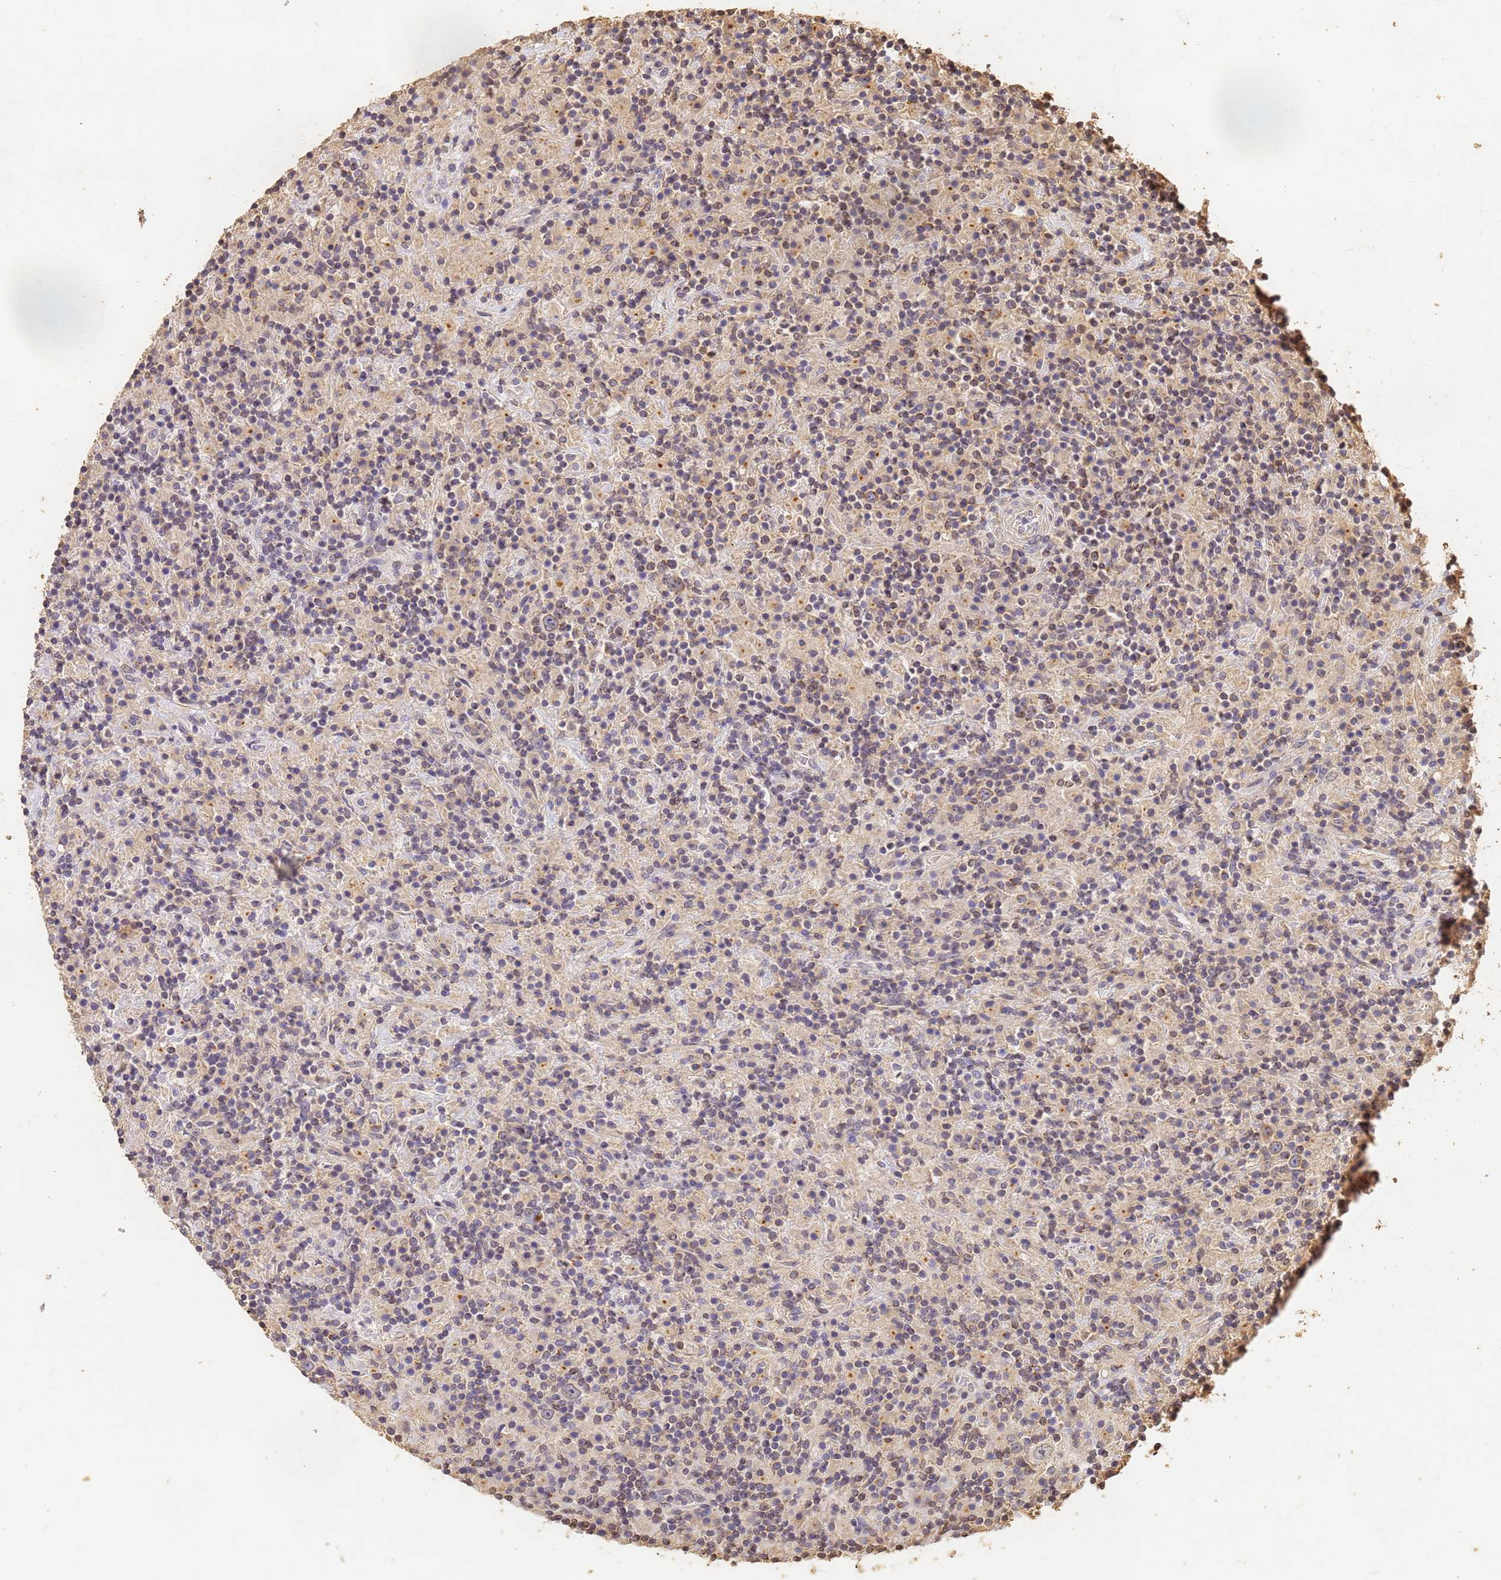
{"staining": {"intensity": "weak", "quantity": "<25%", "location": "cytoplasmic/membranous"}, "tissue": "lymphoma", "cell_type": "Tumor cells", "image_type": "cancer", "snomed": [{"axis": "morphology", "description": "Hodgkin's disease, NOS"}, {"axis": "topography", "description": "Lymph node"}], "caption": "Tumor cells show no significant protein positivity in Hodgkin's disease.", "gene": "JAK2", "patient": {"sex": "male", "age": 70}}